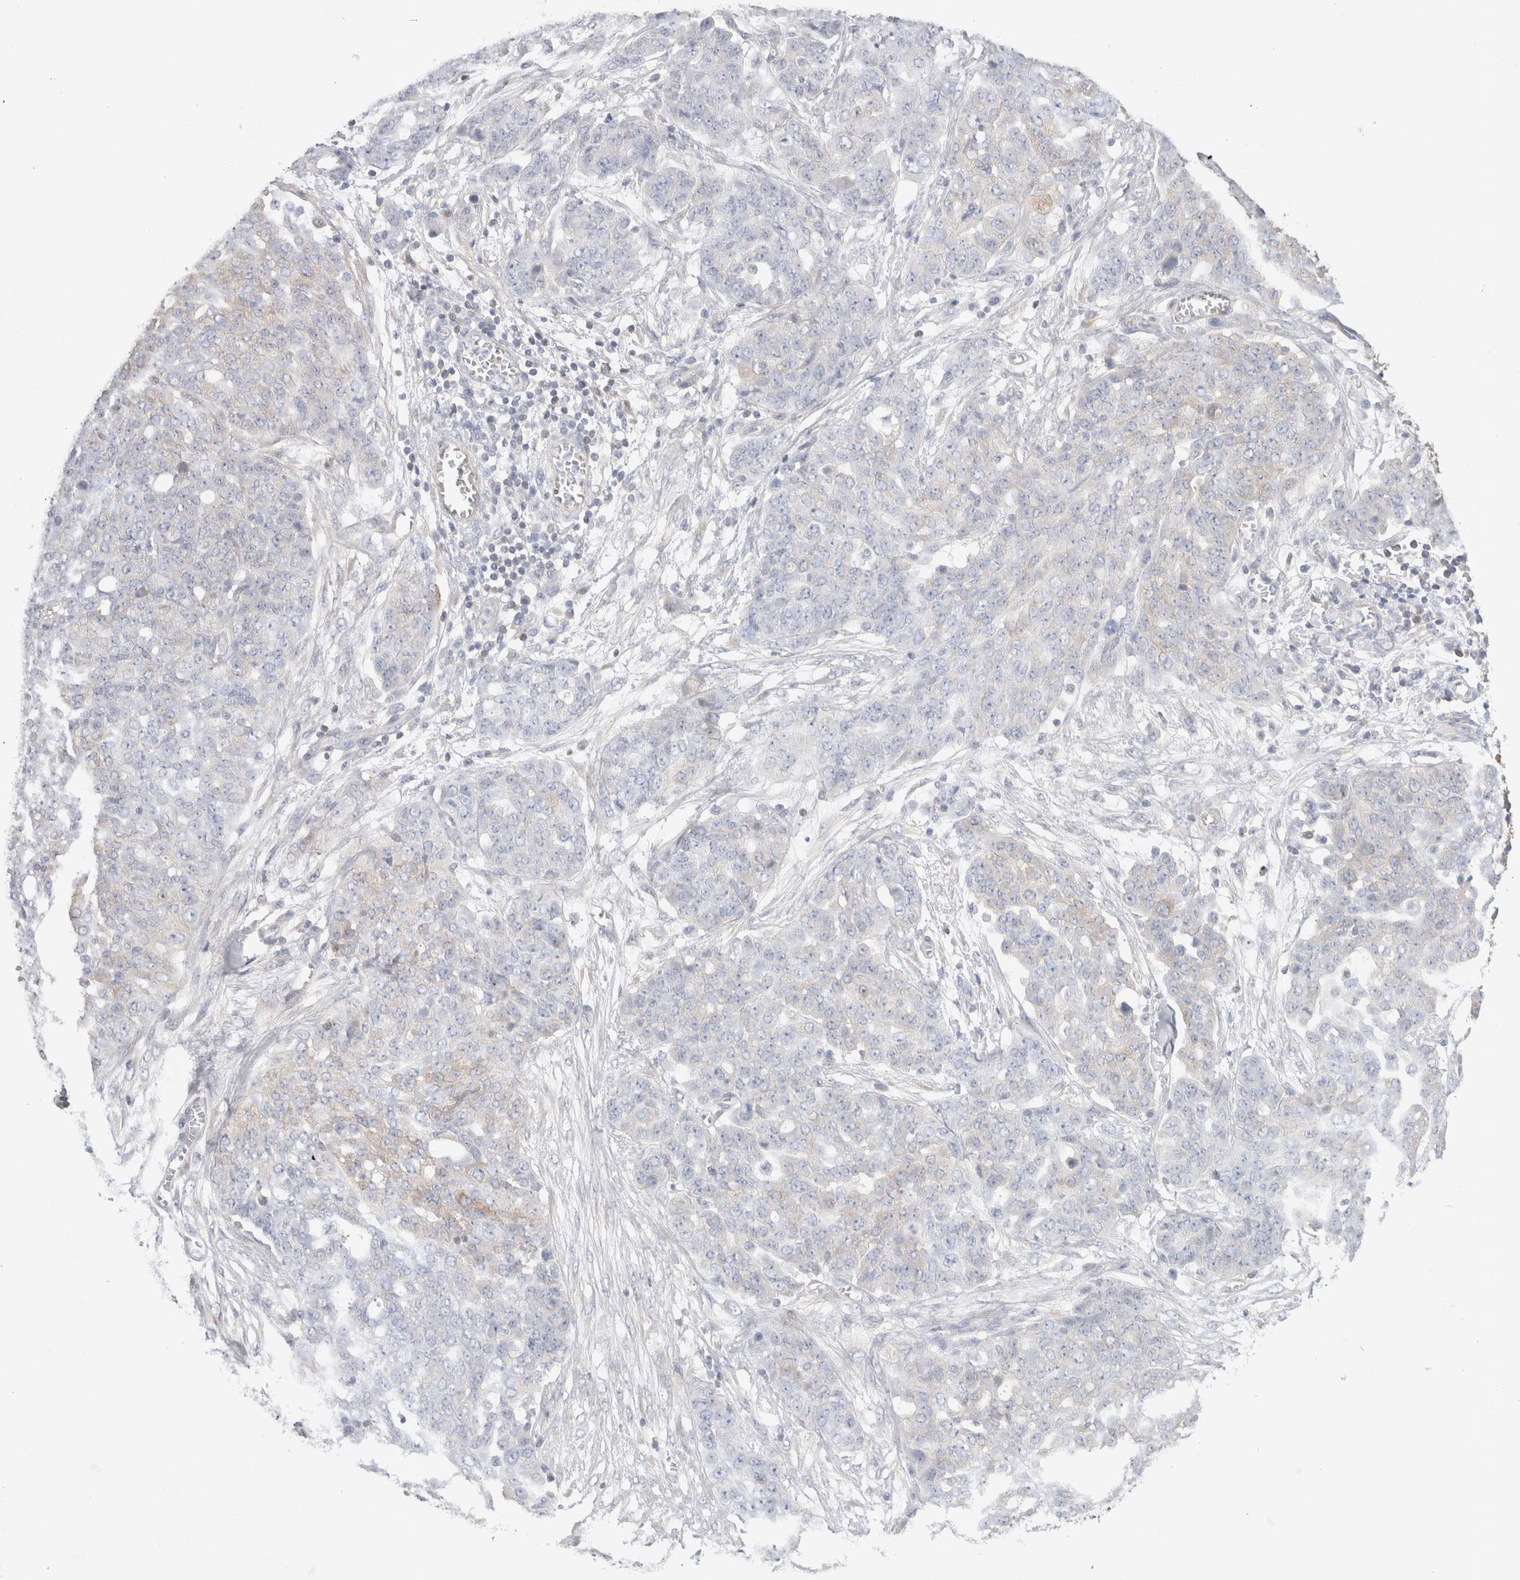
{"staining": {"intensity": "negative", "quantity": "none", "location": "none"}, "tissue": "ovarian cancer", "cell_type": "Tumor cells", "image_type": "cancer", "snomed": [{"axis": "morphology", "description": "Cystadenocarcinoma, serous, NOS"}, {"axis": "topography", "description": "Soft tissue"}, {"axis": "topography", "description": "Ovary"}], "caption": "High power microscopy micrograph of an immunohistochemistry (IHC) micrograph of ovarian cancer (serous cystadenocarcinoma), revealing no significant staining in tumor cells.", "gene": "CAPN2", "patient": {"sex": "female", "age": 57}}